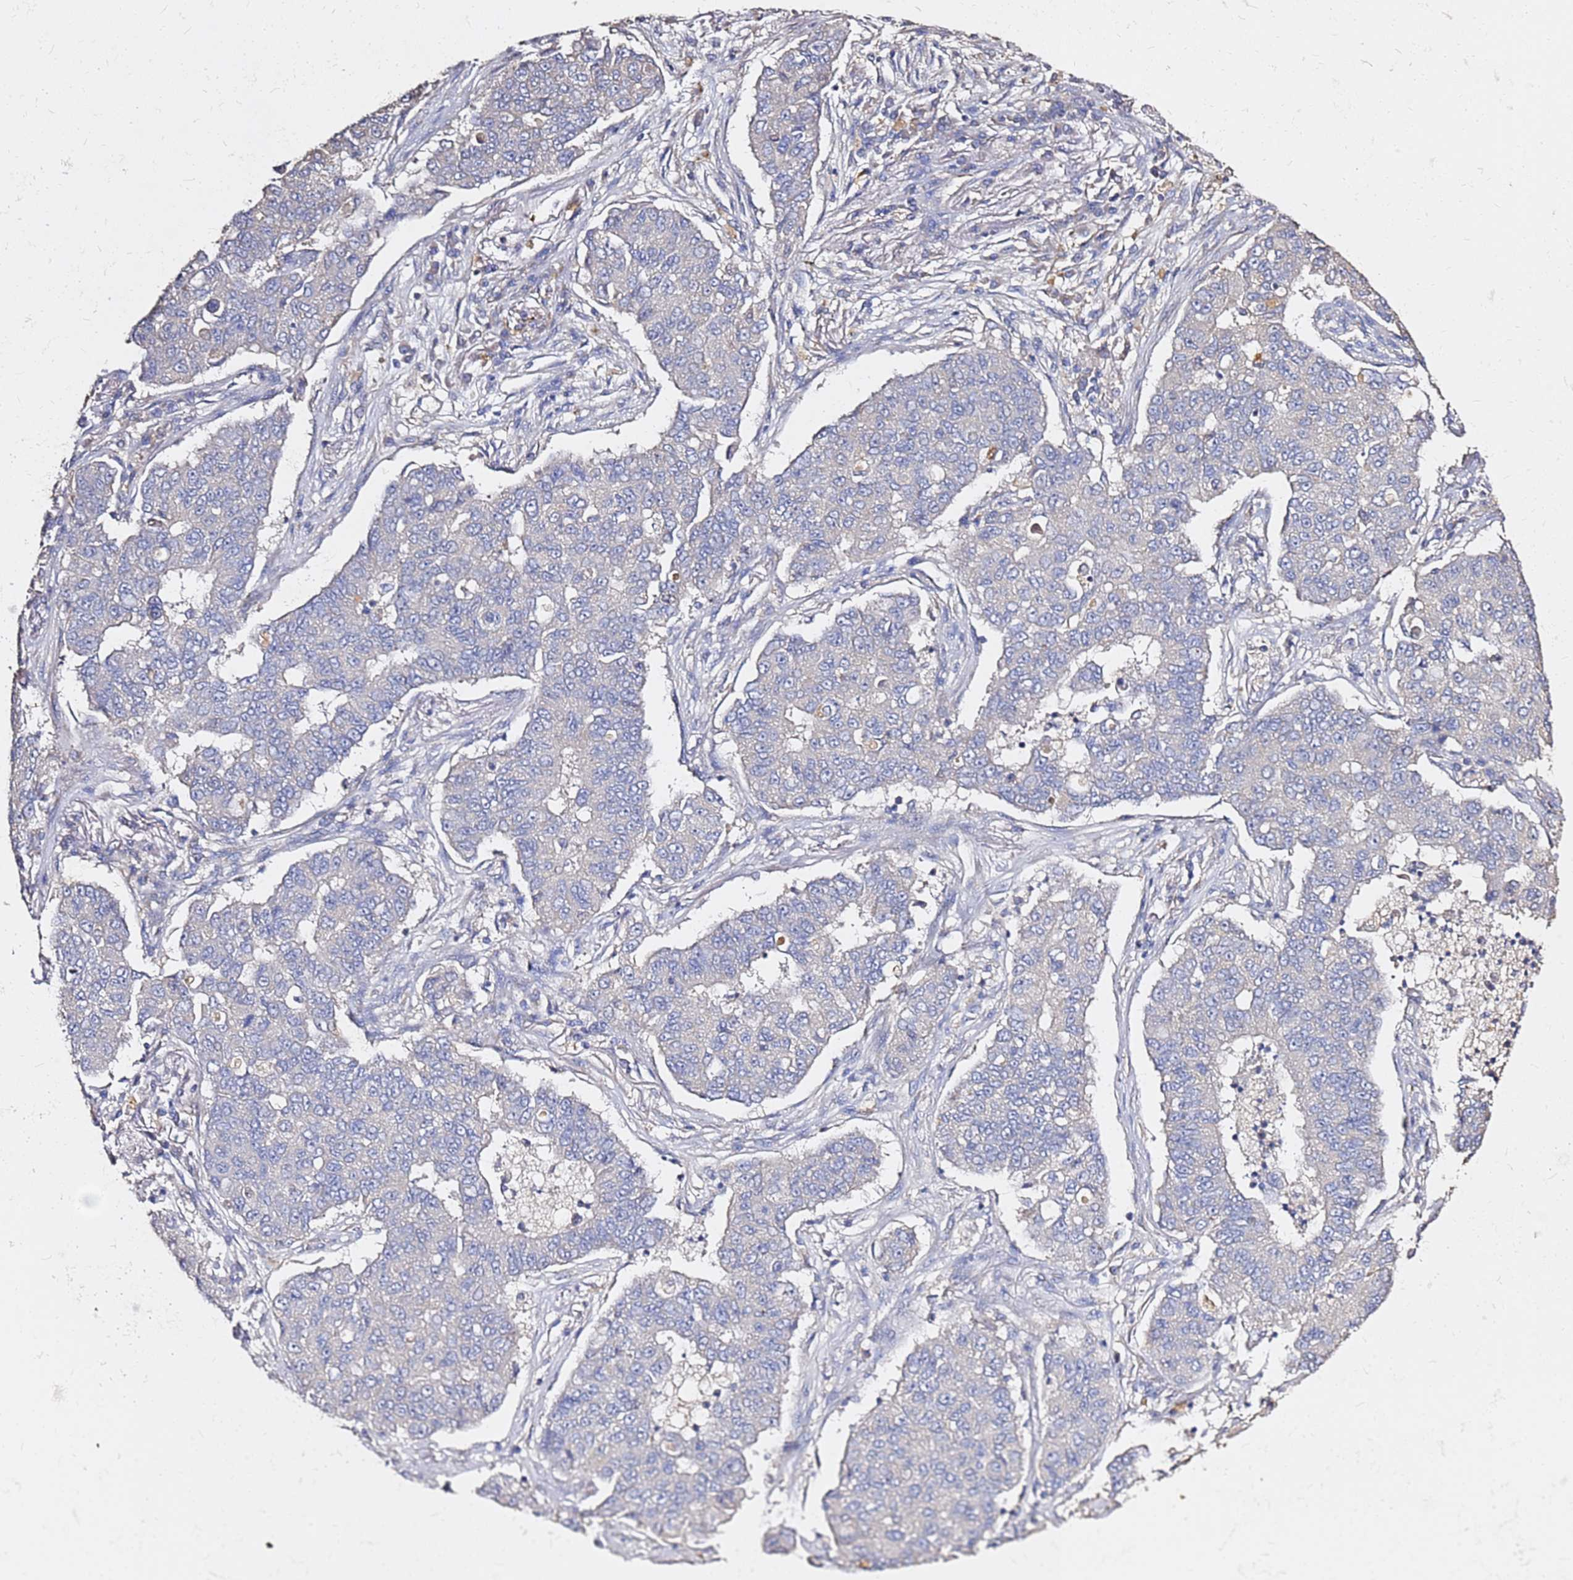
{"staining": {"intensity": "negative", "quantity": "none", "location": "none"}, "tissue": "lung cancer", "cell_type": "Tumor cells", "image_type": "cancer", "snomed": [{"axis": "morphology", "description": "Squamous cell carcinoma, NOS"}, {"axis": "topography", "description": "Lung"}], "caption": "High power microscopy micrograph of an immunohistochemistry histopathology image of lung cancer (squamous cell carcinoma), revealing no significant staining in tumor cells.", "gene": "EXD3", "patient": {"sex": "male", "age": 74}}